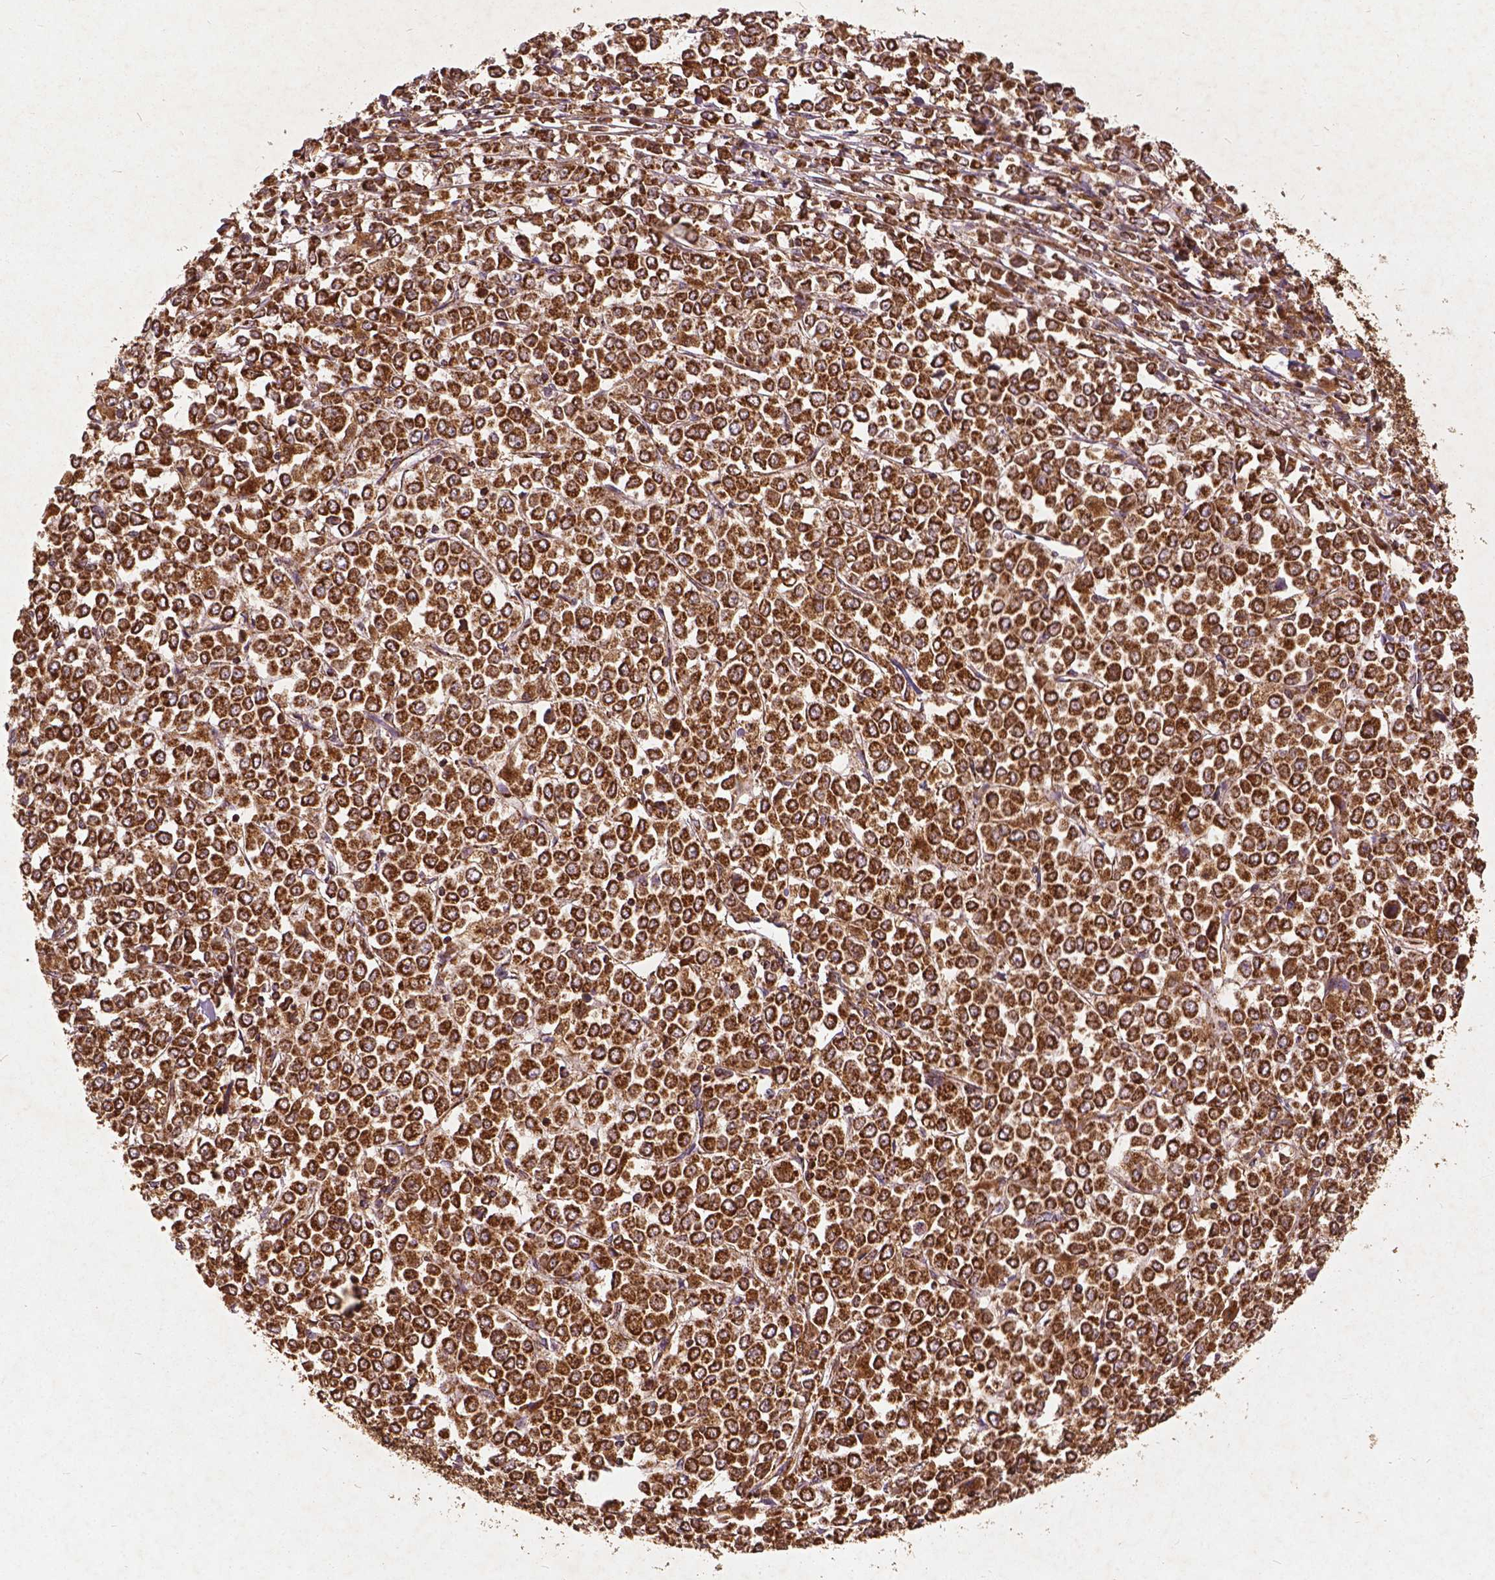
{"staining": {"intensity": "strong", "quantity": ">75%", "location": "cytoplasmic/membranous"}, "tissue": "stomach cancer", "cell_type": "Tumor cells", "image_type": "cancer", "snomed": [{"axis": "morphology", "description": "Adenocarcinoma, NOS"}, {"axis": "topography", "description": "Stomach, upper"}], "caption": "Human stomach cancer stained for a protein (brown) displays strong cytoplasmic/membranous positive staining in approximately >75% of tumor cells.", "gene": "UBXN2A", "patient": {"sex": "male", "age": 70}}